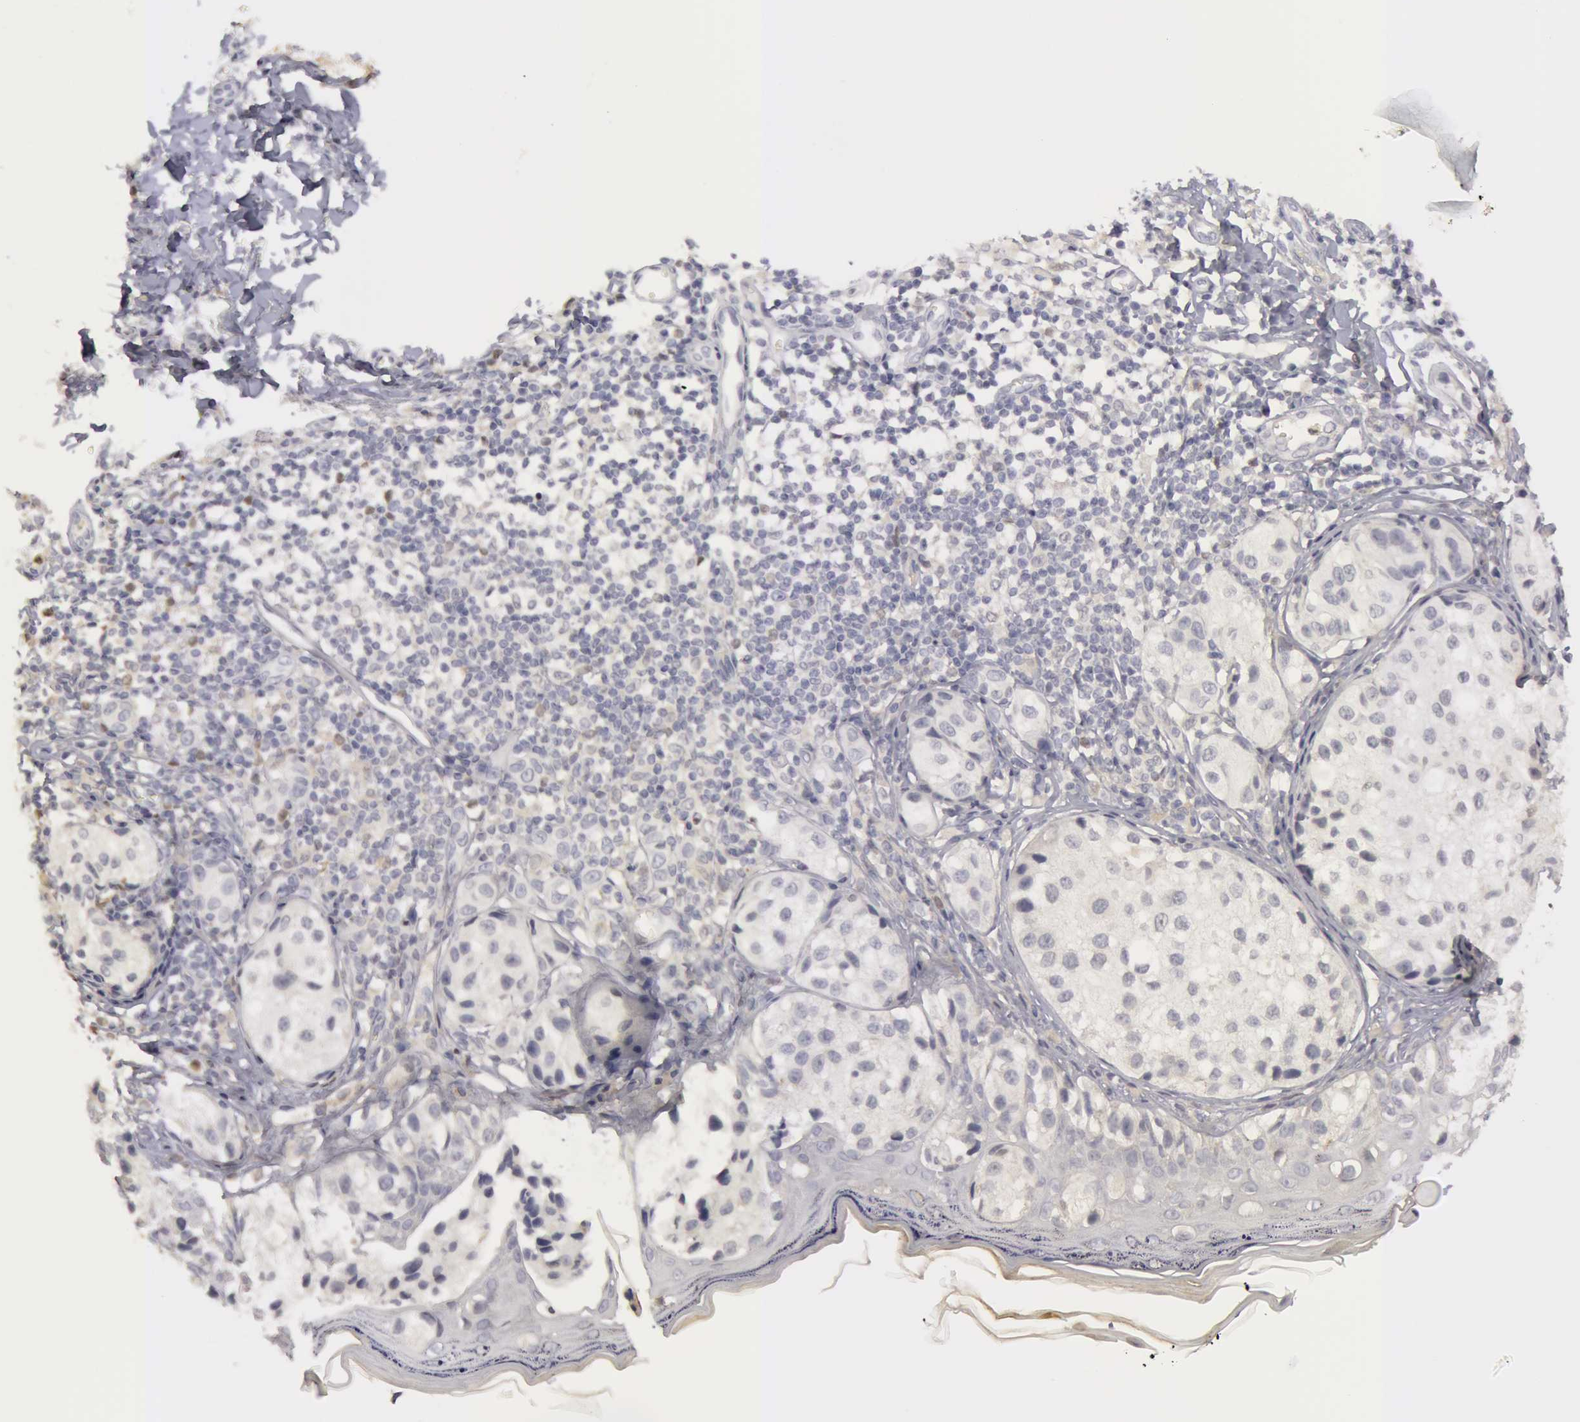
{"staining": {"intensity": "negative", "quantity": "none", "location": "none"}, "tissue": "melanoma", "cell_type": "Tumor cells", "image_type": "cancer", "snomed": [{"axis": "morphology", "description": "Malignant melanoma, NOS"}, {"axis": "topography", "description": "Skin"}], "caption": "An immunohistochemistry histopathology image of malignant melanoma is shown. There is no staining in tumor cells of malignant melanoma.", "gene": "CAT", "patient": {"sex": "male", "age": 23}}